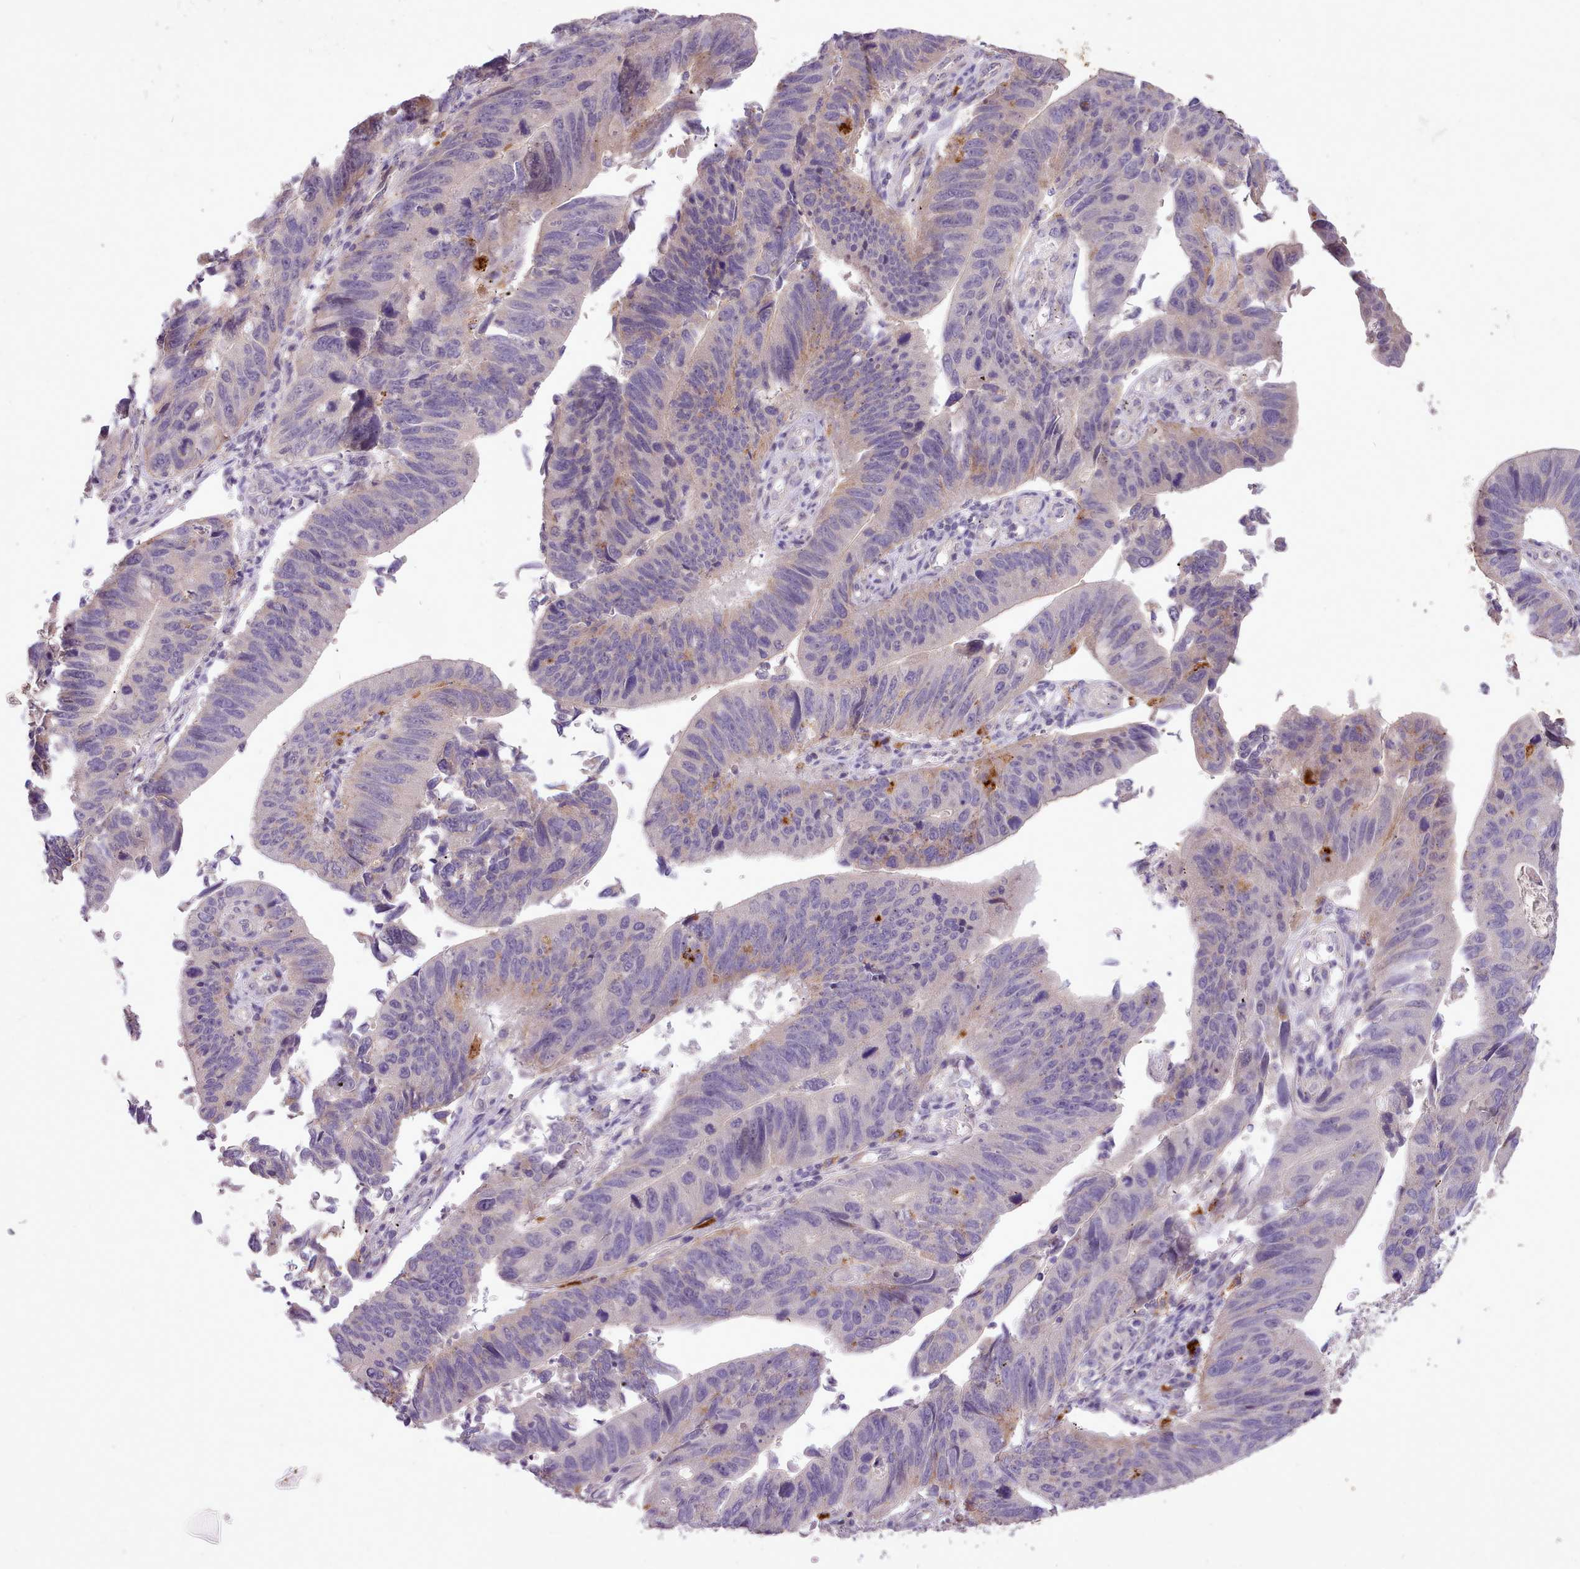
{"staining": {"intensity": "negative", "quantity": "none", "location": "none"}, "tissue": "stomach cancer", "cell_type": "Tumor cells", "image_type": "cancer", "snomed": [{"axis": "morphology", "description": "Adenocarcinoma, NOS"}, {"axis": "topography", "description": "Stomach"}], "caption": "IHC histopathology image of human stomach adenocarcinoma stained for a protein (brown), which shows no expression in tumor cells. The staining was performed using DAB to visualize the protein expression in brown, while the nuclei were stained in blue with hematoxylin (Magnification: 20x).", "gene": "ZNF607", "patient": {"sex": "male", "age": 59}}